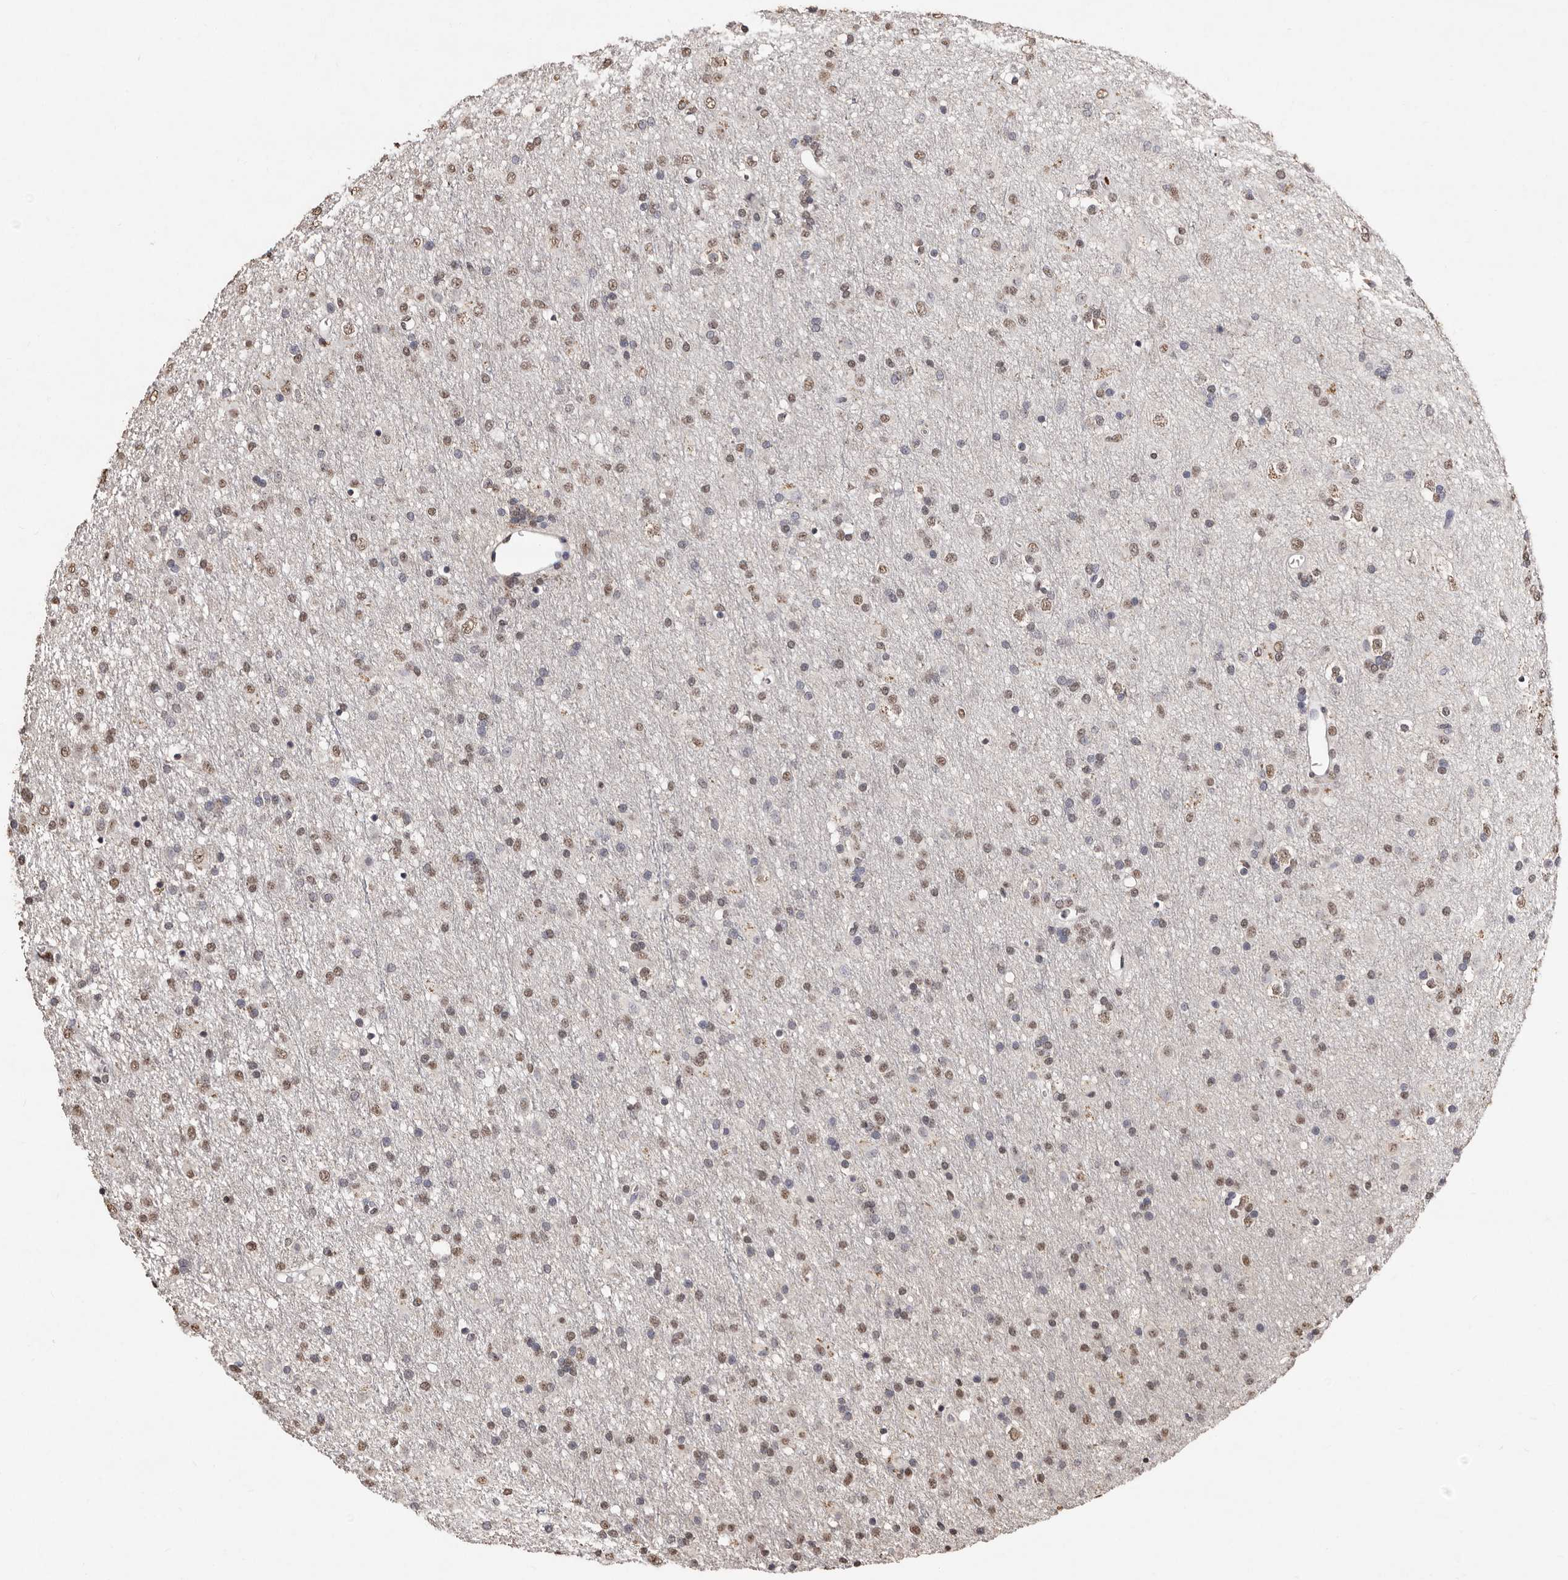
{"staining": {"intensity": "moderate", "quantity": "<25%", "location": "nuclear"}, "tissue": "glioma", "cell_type": "Tumor cells", "image_type": "cancer", "snomed": [{"axis": "morphology", "description": "Glioma, malignant, Low grade"}, {"axis": "topography", "description": "Brain"}], "caption": "Glioma stained with DAB IHC displays low levels of moderate nuclear expression in approximately <25% of tumor cells. (DAB (3,3'-diaminobenzidine) = brown stain, brightfield microscopy at high magnification).", "gene": "ERBB4", "patient": {"sex": "male", "age": 65}}